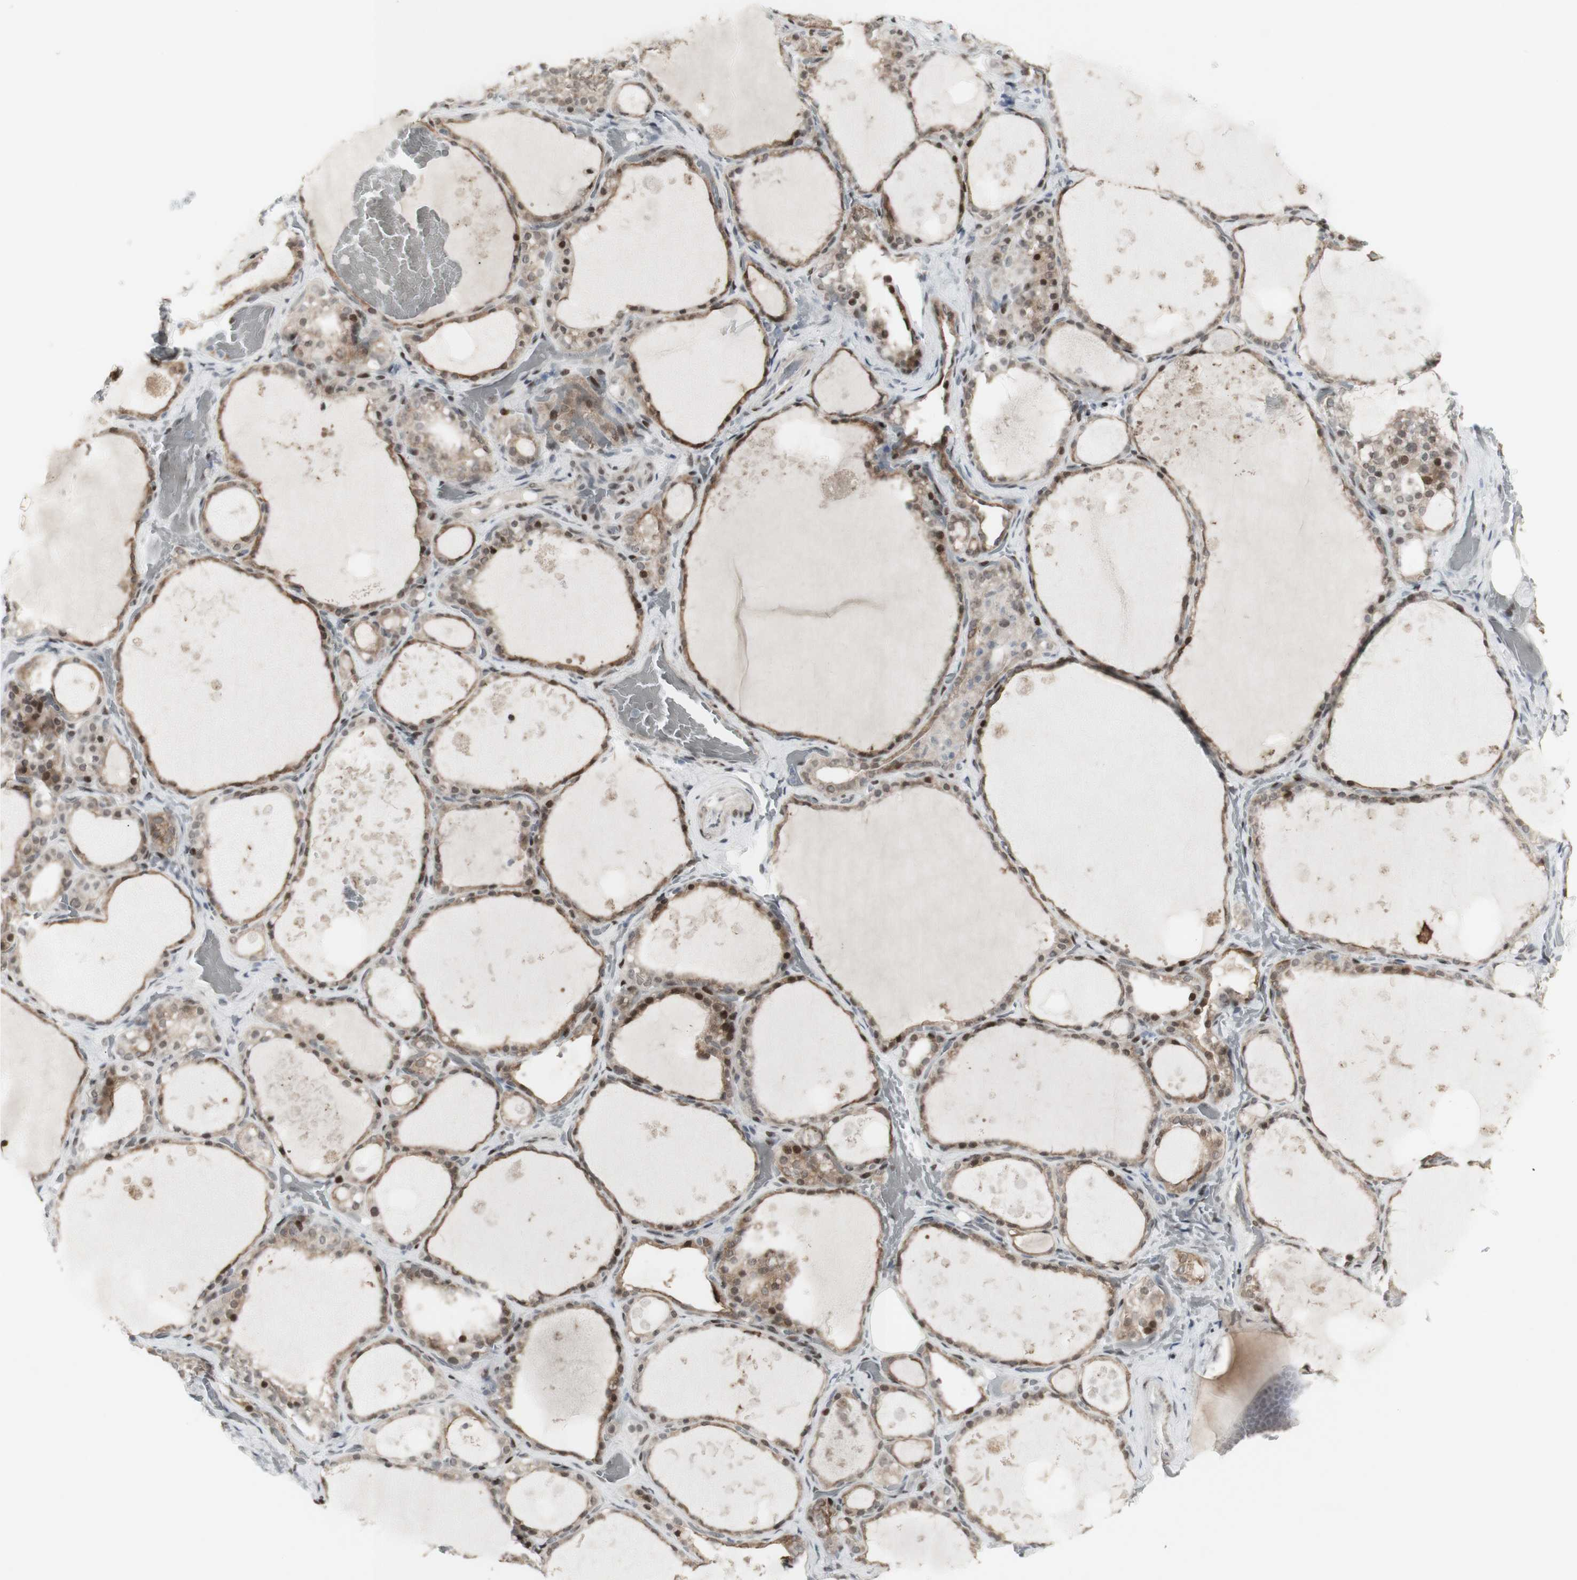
{"staining": {"intensity": "moderate", "quantity": ">75%", "location": "cytoplasmic/membranous,nuclear"}, "tissue": "thyroid gland", "cell_type": "Glandular cells", "image_type": "normal", "snomed": [{"axis": "morphology", "description": "Normal tissue, NOS"}, {"axis": "topography", "description": "Thyroid gland"}], "caption": "Glandular cells display moderate cytoplasmic/membranous,nuclear positivity in about >75% of cells in normal thyroid gland.", "gene": "C1orf116", "patient": {"sex": "male", "age": 61}}